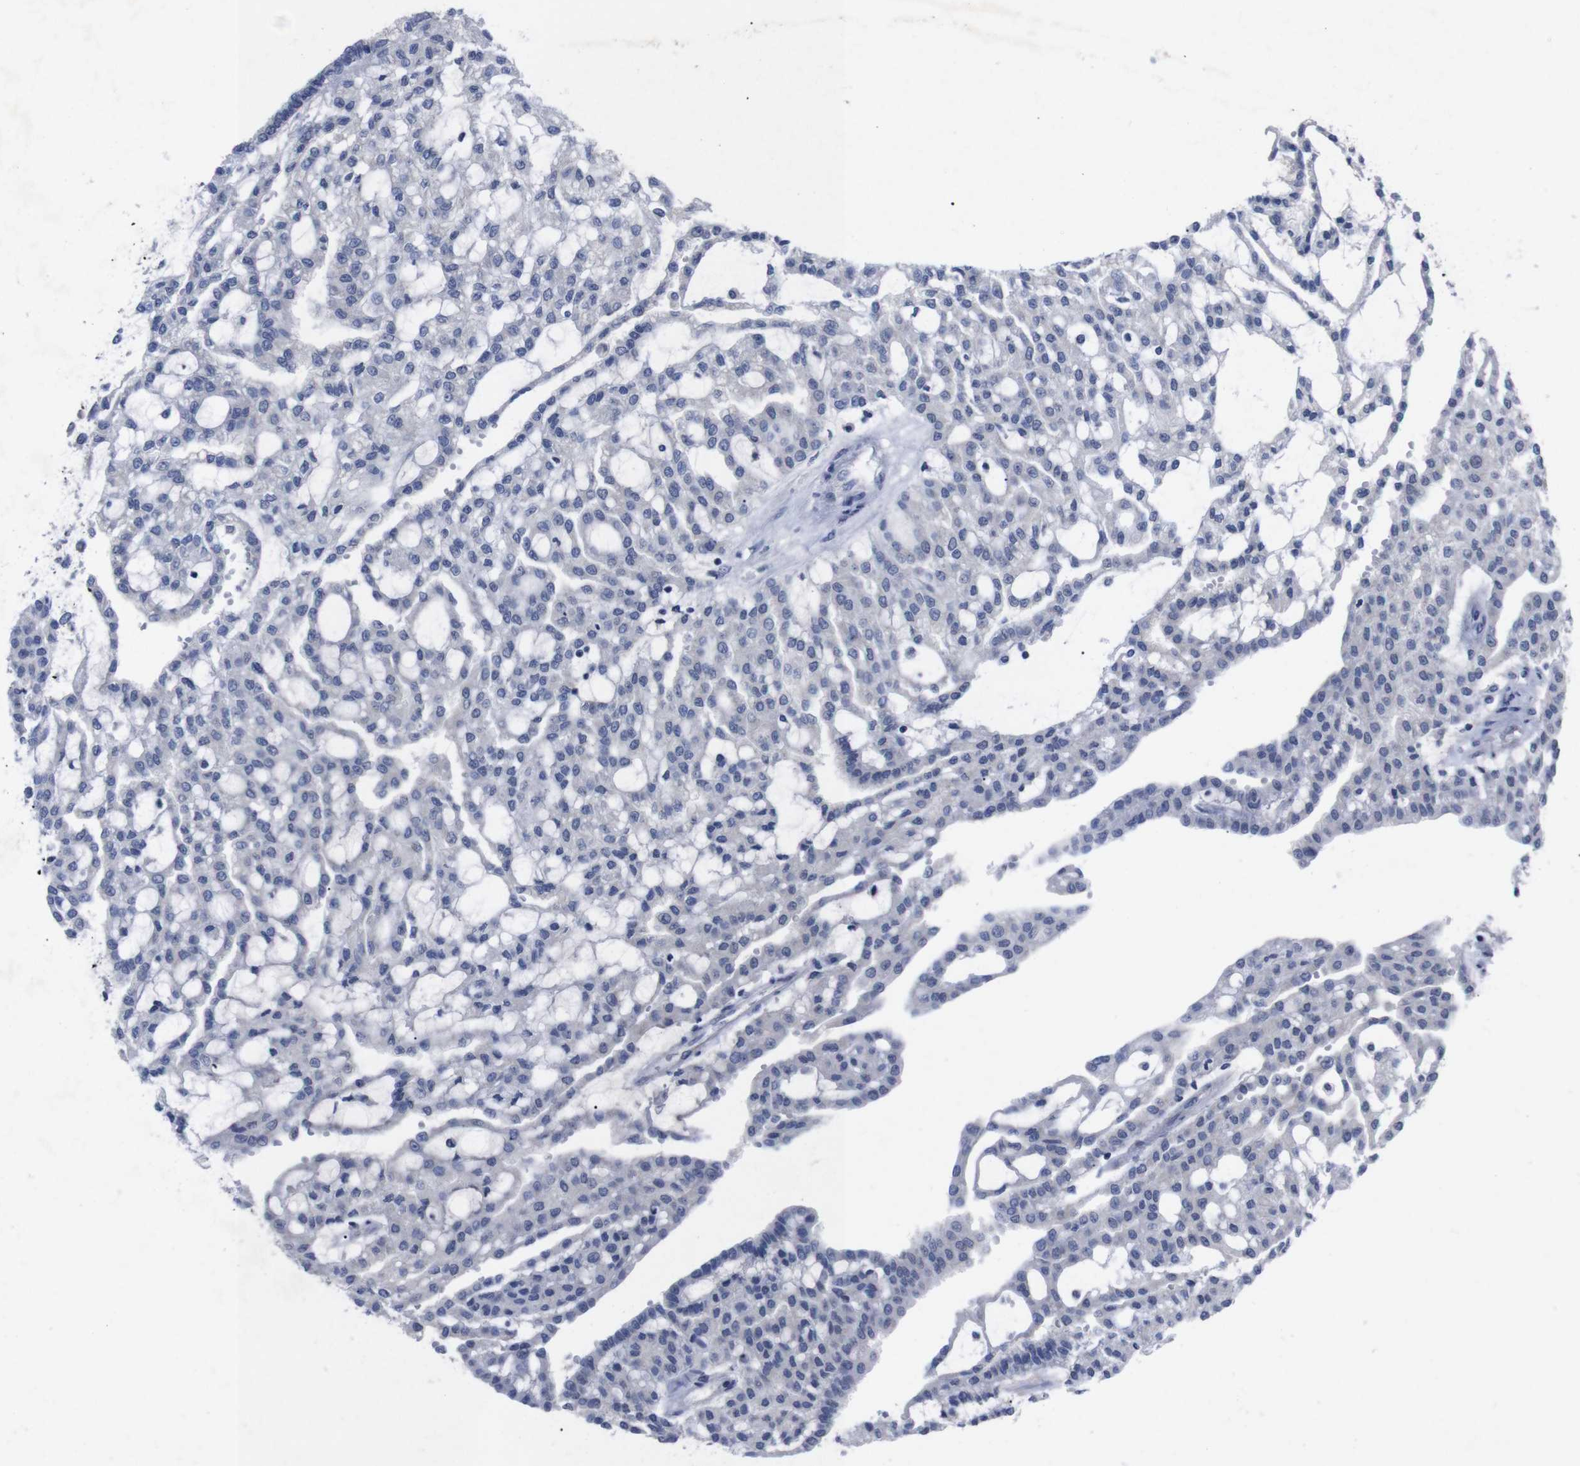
{"staining": {"intensity": "negative", "quantity": "none", "location": "none"}, "tissue": "renal cancer", "cell_type": "Tumor cells", "image_type": "cancer", "snomed": [{"axis": "morphology", "description": "Adenocarcinoma, NOS"}, {"axis": "topography", "description": "Kidney"}], "caption": "There is no significant expression in tumor cells of renal cancer.", "gene": "IRF4", "patient": {"sex": "male", "age": 63}}